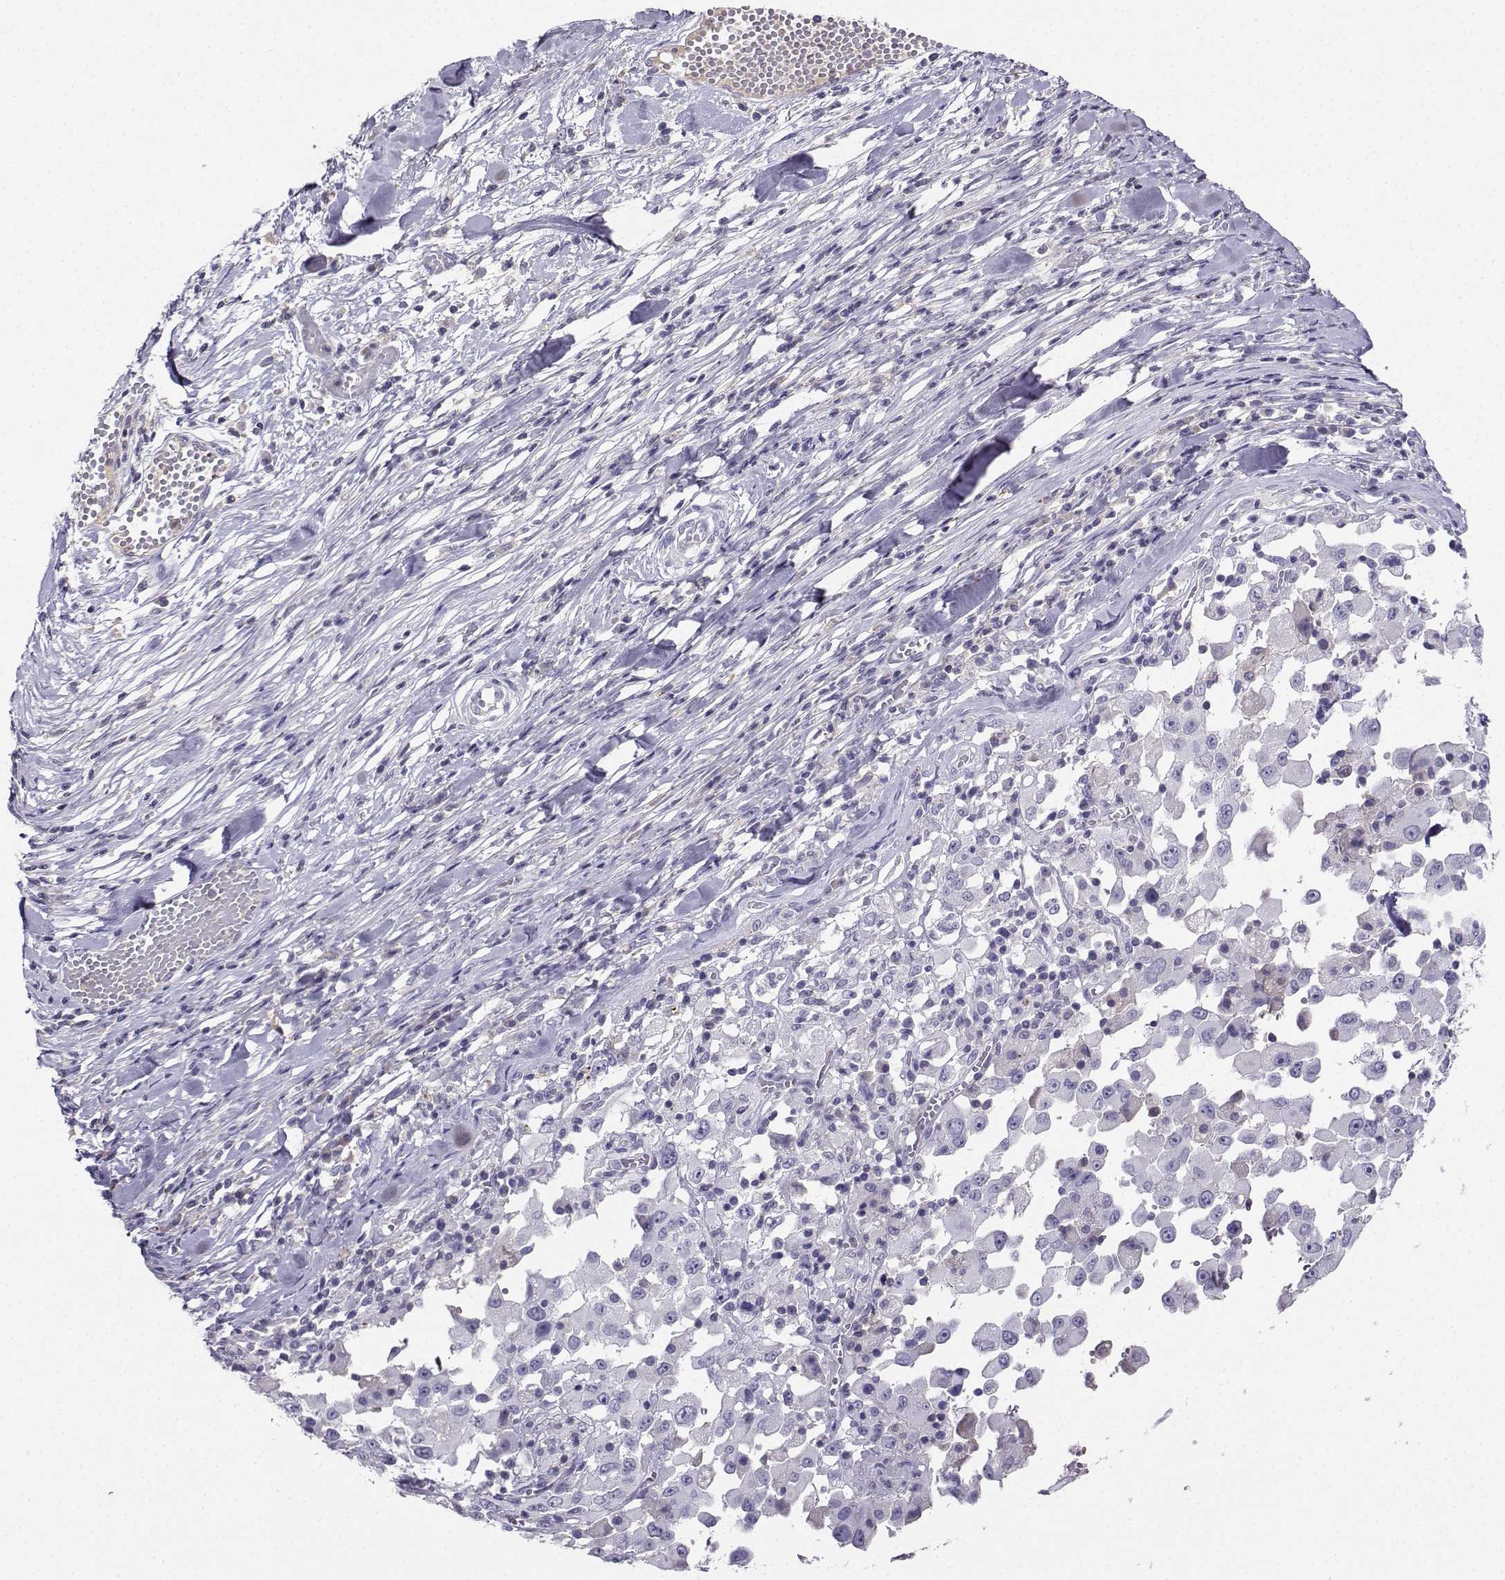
{"staining": {"intensity": "negative", "quantity": "none", "location": "none"}, "tissue": "melanoma", "cell_type": "Tumor cells", "image_type": "cancer", "snomed": [{"axis": "morphology", "description": "Malignant melanoma, Metastatic site"}, {"axis": "topography", "description": "Lymph node"}], "caption": "There is no significant positivity in tumor cells of melanoma.", "gene": "GRIK4", "patient": {"sex": "male", "age": 50}}